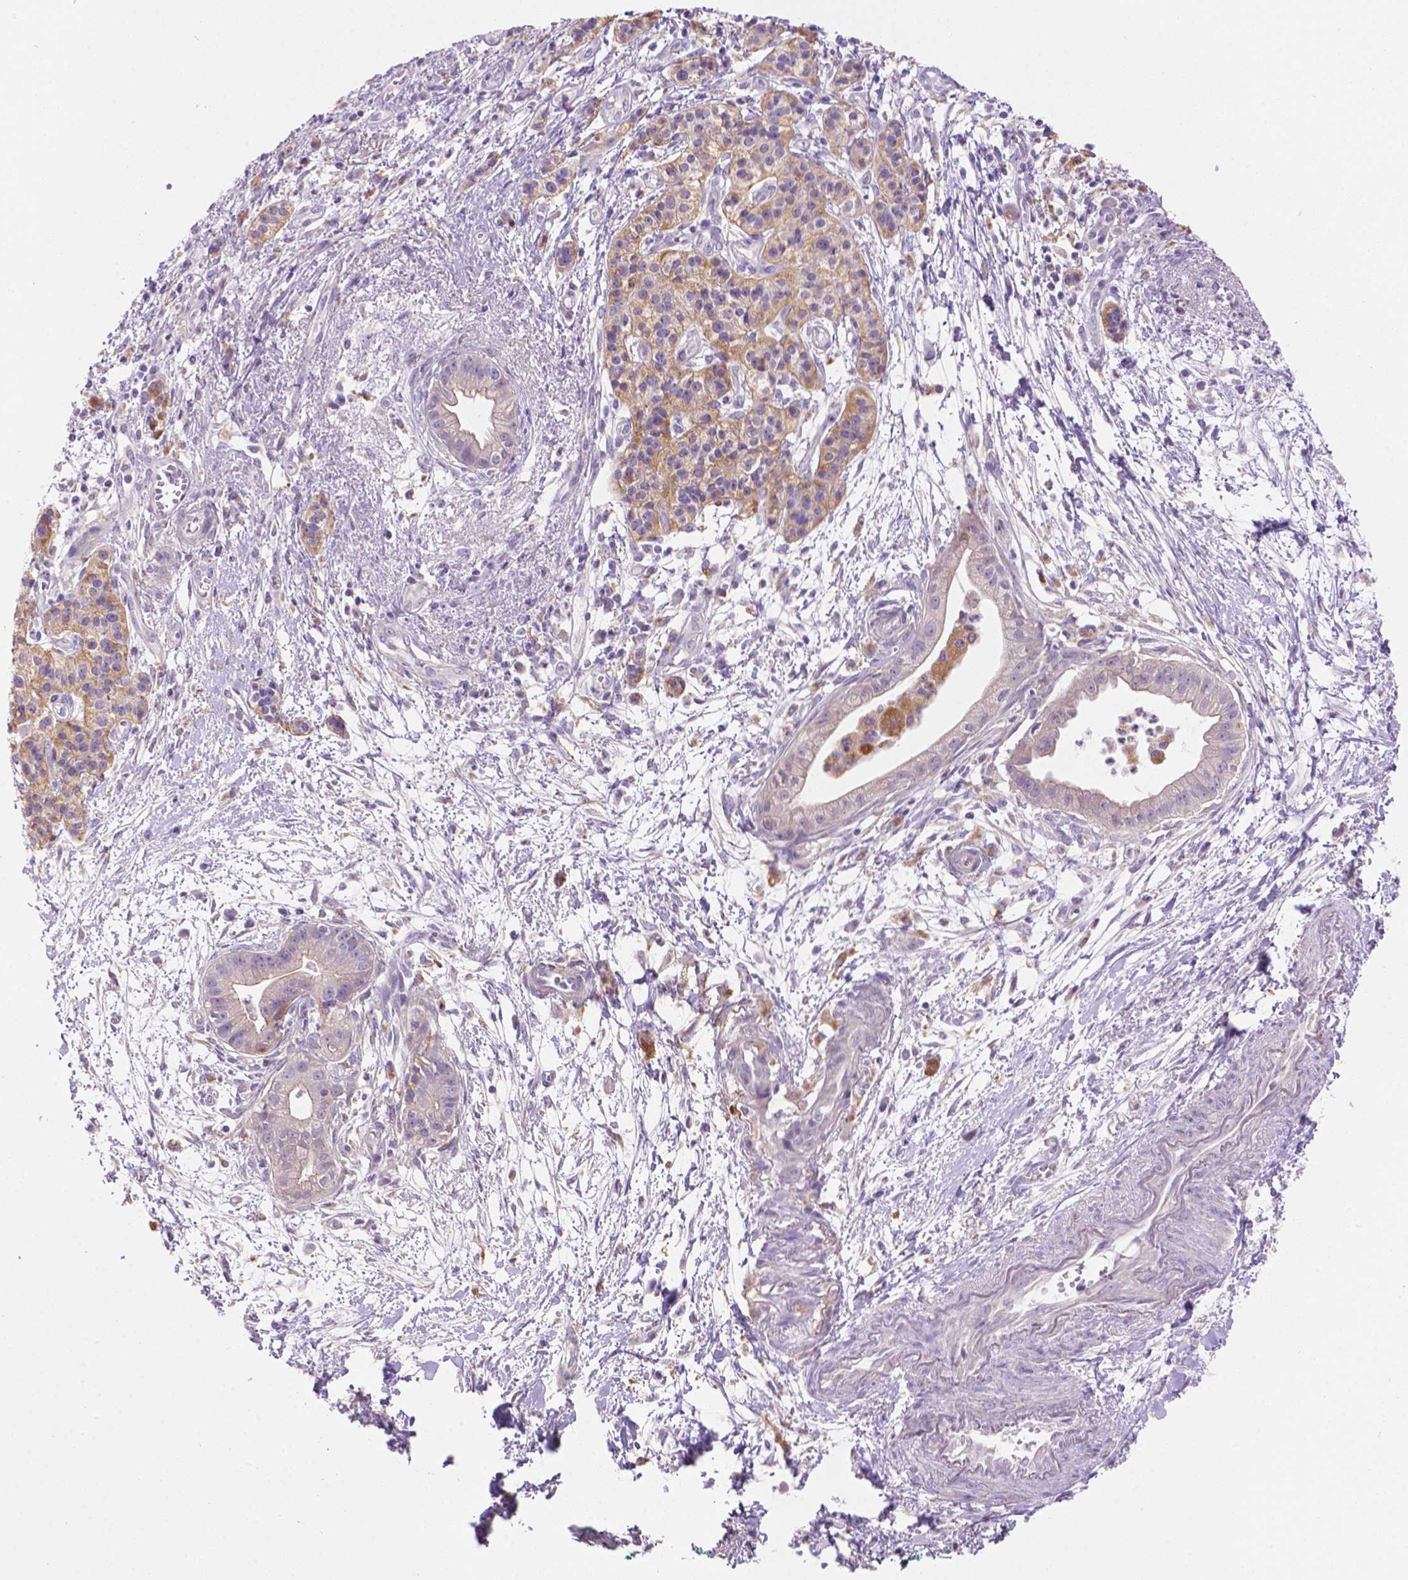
{"staining": {"intensity": "negative", "quantity": "none", "location": "none"}, "tissue": "pancreatic cancer", "cell_type": "Tumor cells", "image_type": "cancer", "snomed": [{"axis": "morphology", "description": "Normal tissue, NOS"}, {"axis": "morphology", "description": "Adenocarcinoma, NOS"}, {"axis": "topography", "description": "Lymph node"}, {"axis": "topography", "description": "Pancreas"}], "caption": "Pancreatic cancer (adenocarcinoma) was stained to show a protein in brown. There is no significant positivity in tumor cells. (Stains: DAB IHC with hematoxylin counter stain, Microscopy: brightfield microscopy at high magnification).", "gene": "CDH7", "patient": {"sex": "female", "age": 58}}